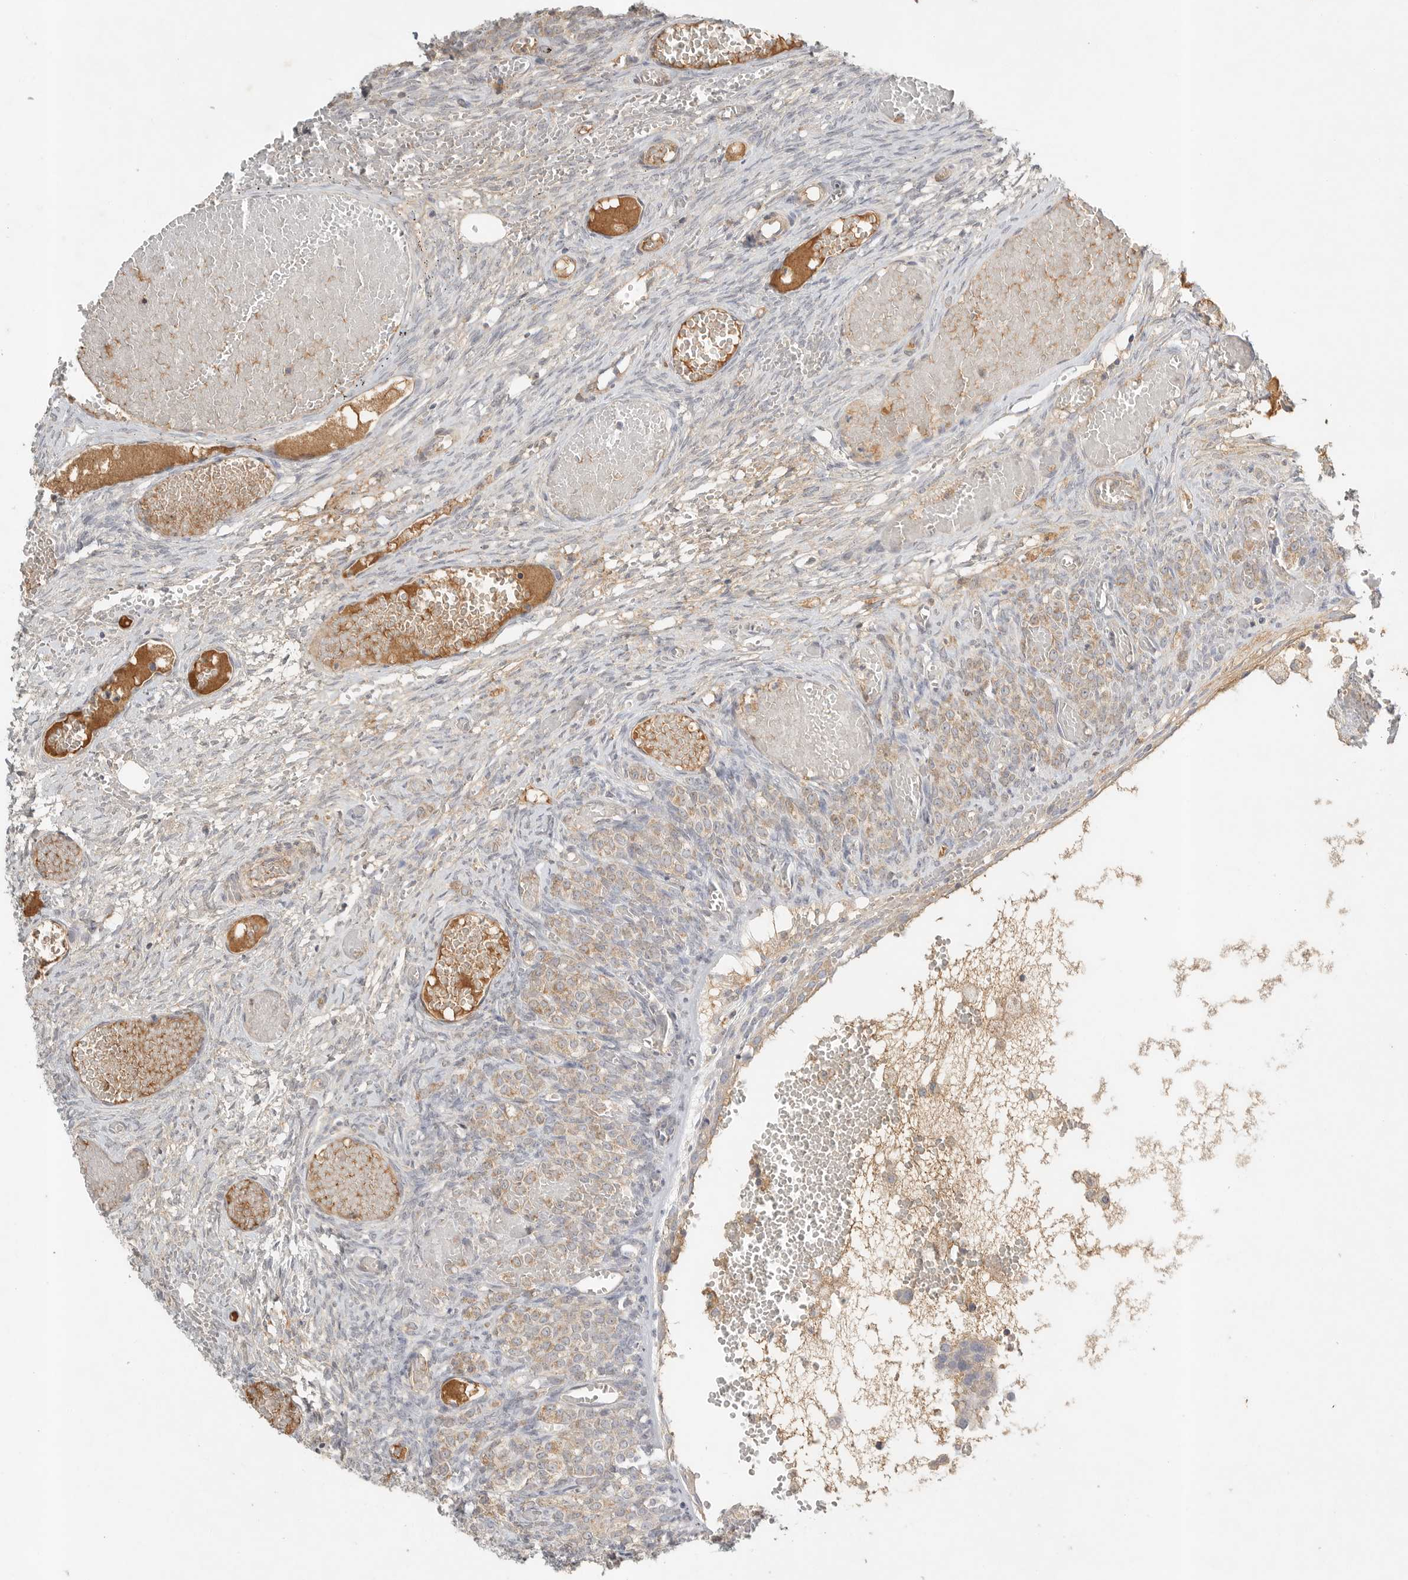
{"staining": {"intensity": "weak", "quantity": ">75%", "location": "cytoplasmic/membranous"}, "tissue": "ovary", "cell_type": "Follicle cells", "image_type": "normal", "snomed": [{"axis": "morphology", "description": "Adenocarcinoma, NOS"}, {"axis": "topography", "description": "Endometrium"}], "caption": "A photomicrograph of ovary stained for a protein exhibits weak cytoplasmic/membranous brown staining in follicle cells. The staining was performed using DAB (3,3'-diaminobenzidine) to visualize the protein expression in brown, while the nuclei were stained in blue with hematoxylin (Magnification: 20x).", "gene": "SLC25A36", "patient": {"sex": "female", "age": 32}}